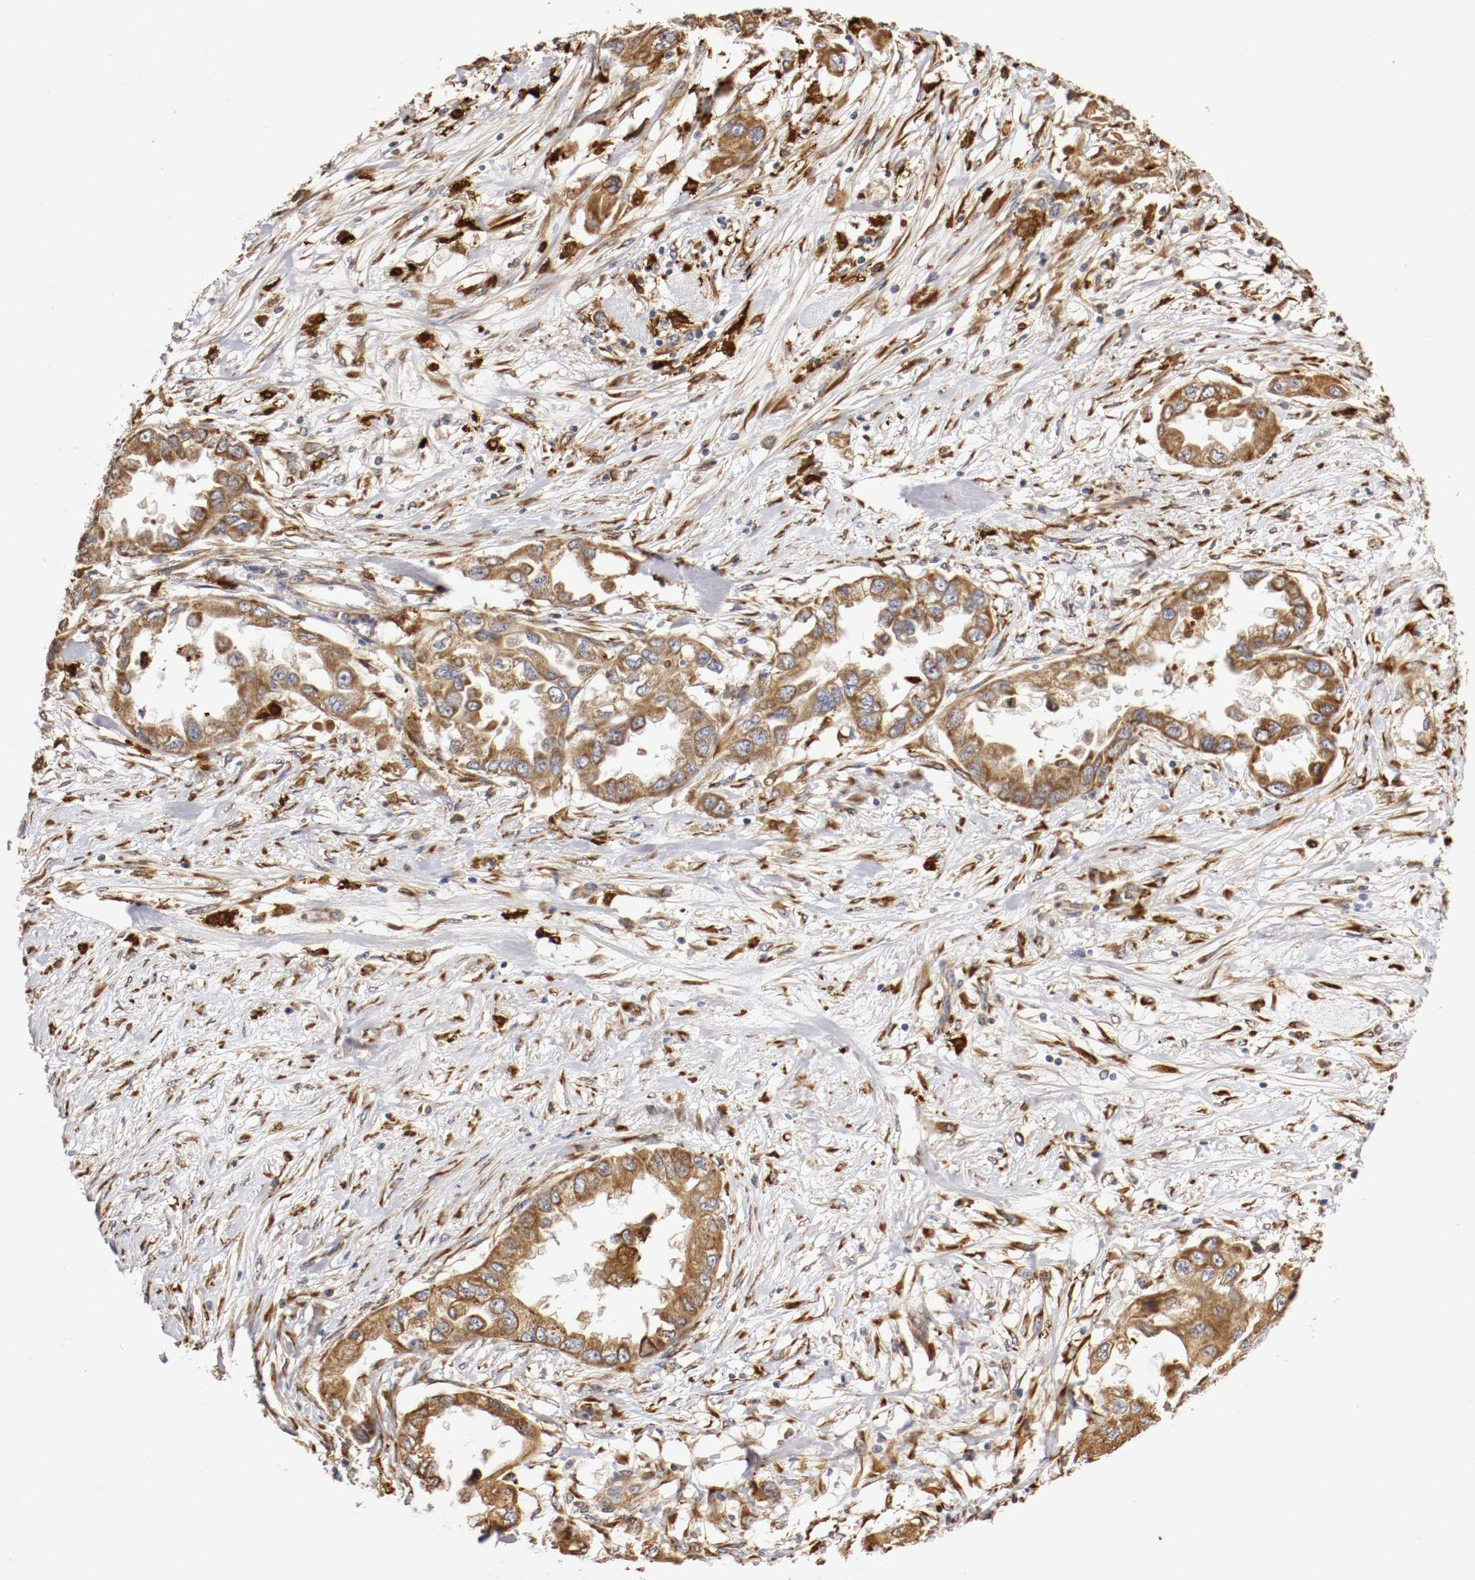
{"staining": {"intensity": "strong", "quantity": ">75%", "location": "cytoplasmic/membranous"}, "tissue": "endometrial cancer", "cell_type": "Tumor cells", "image_type": "cancer", "snomed": [{"axis": "morphology", "description": "Adenocarcinoma, NOS"}, {"axis": "topography", "description": "Endometrium"}], "caption": "Immunohistochemical staining of human endometrial cancer exhibits high levels of strong cytoplasmic/membranous protein positivity in about >75% of tumor cells.", "gene": "VEZT", "patient": {"sex": "female", "age": 67}}